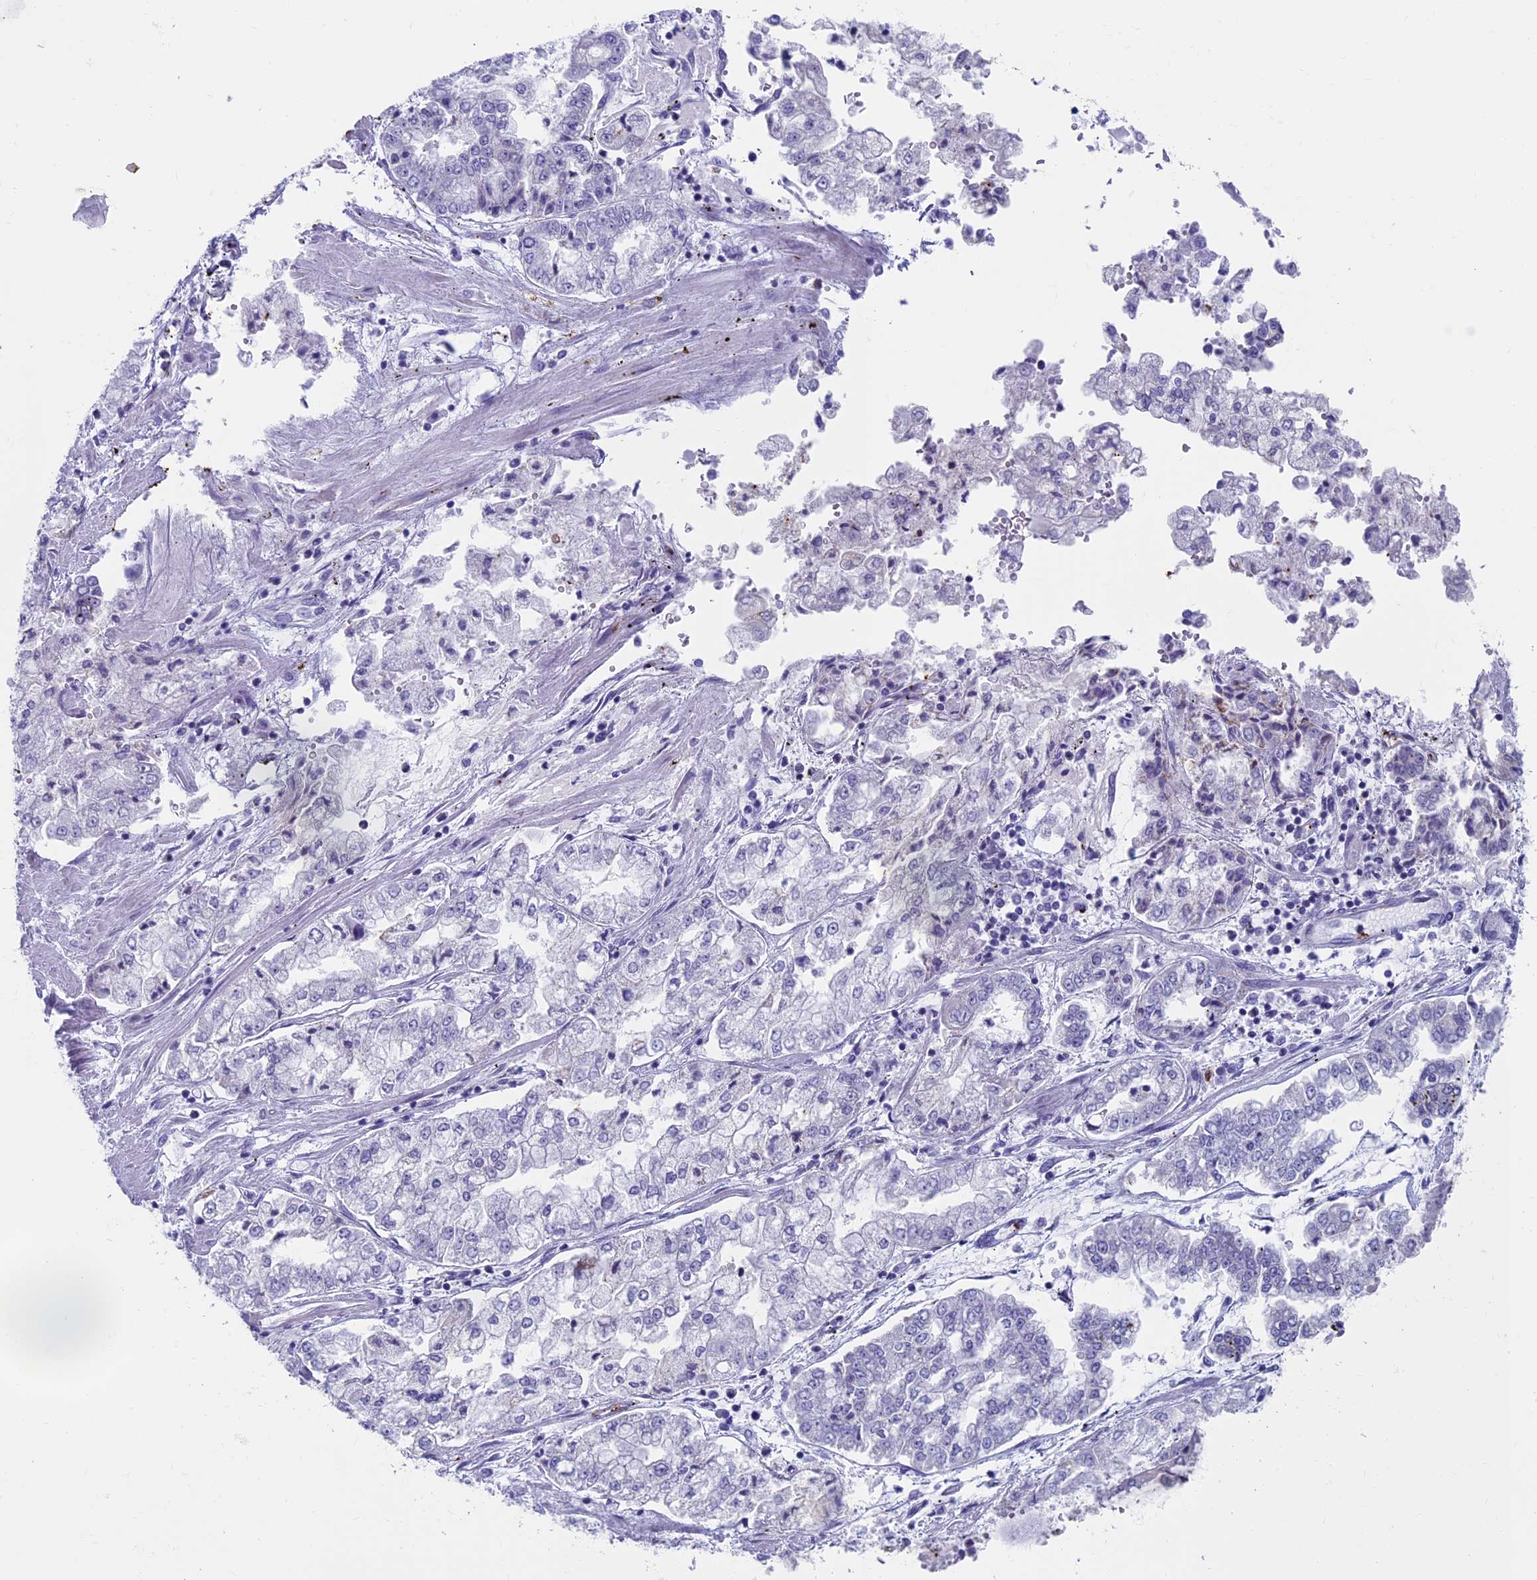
{"staining": {"intensity": "negative", "quantity": "none", "location": "none"}, "tissue": "stomach cancer", "cell_type": "Tumor cells", "image_type": "cancer", "snomed": [{"axis": "morphology", "description": "Adenocarcinoma, NOS"}, {"axis": "topography", "description": "Stomach"}], "caption": "Immunohistochemical staining of human stomach cancer (adenocarcinoma) demonstrates no significant staining in tumor cells.", "gene": "AIFM2", "patient": {"sex": "male", "age": 76}}